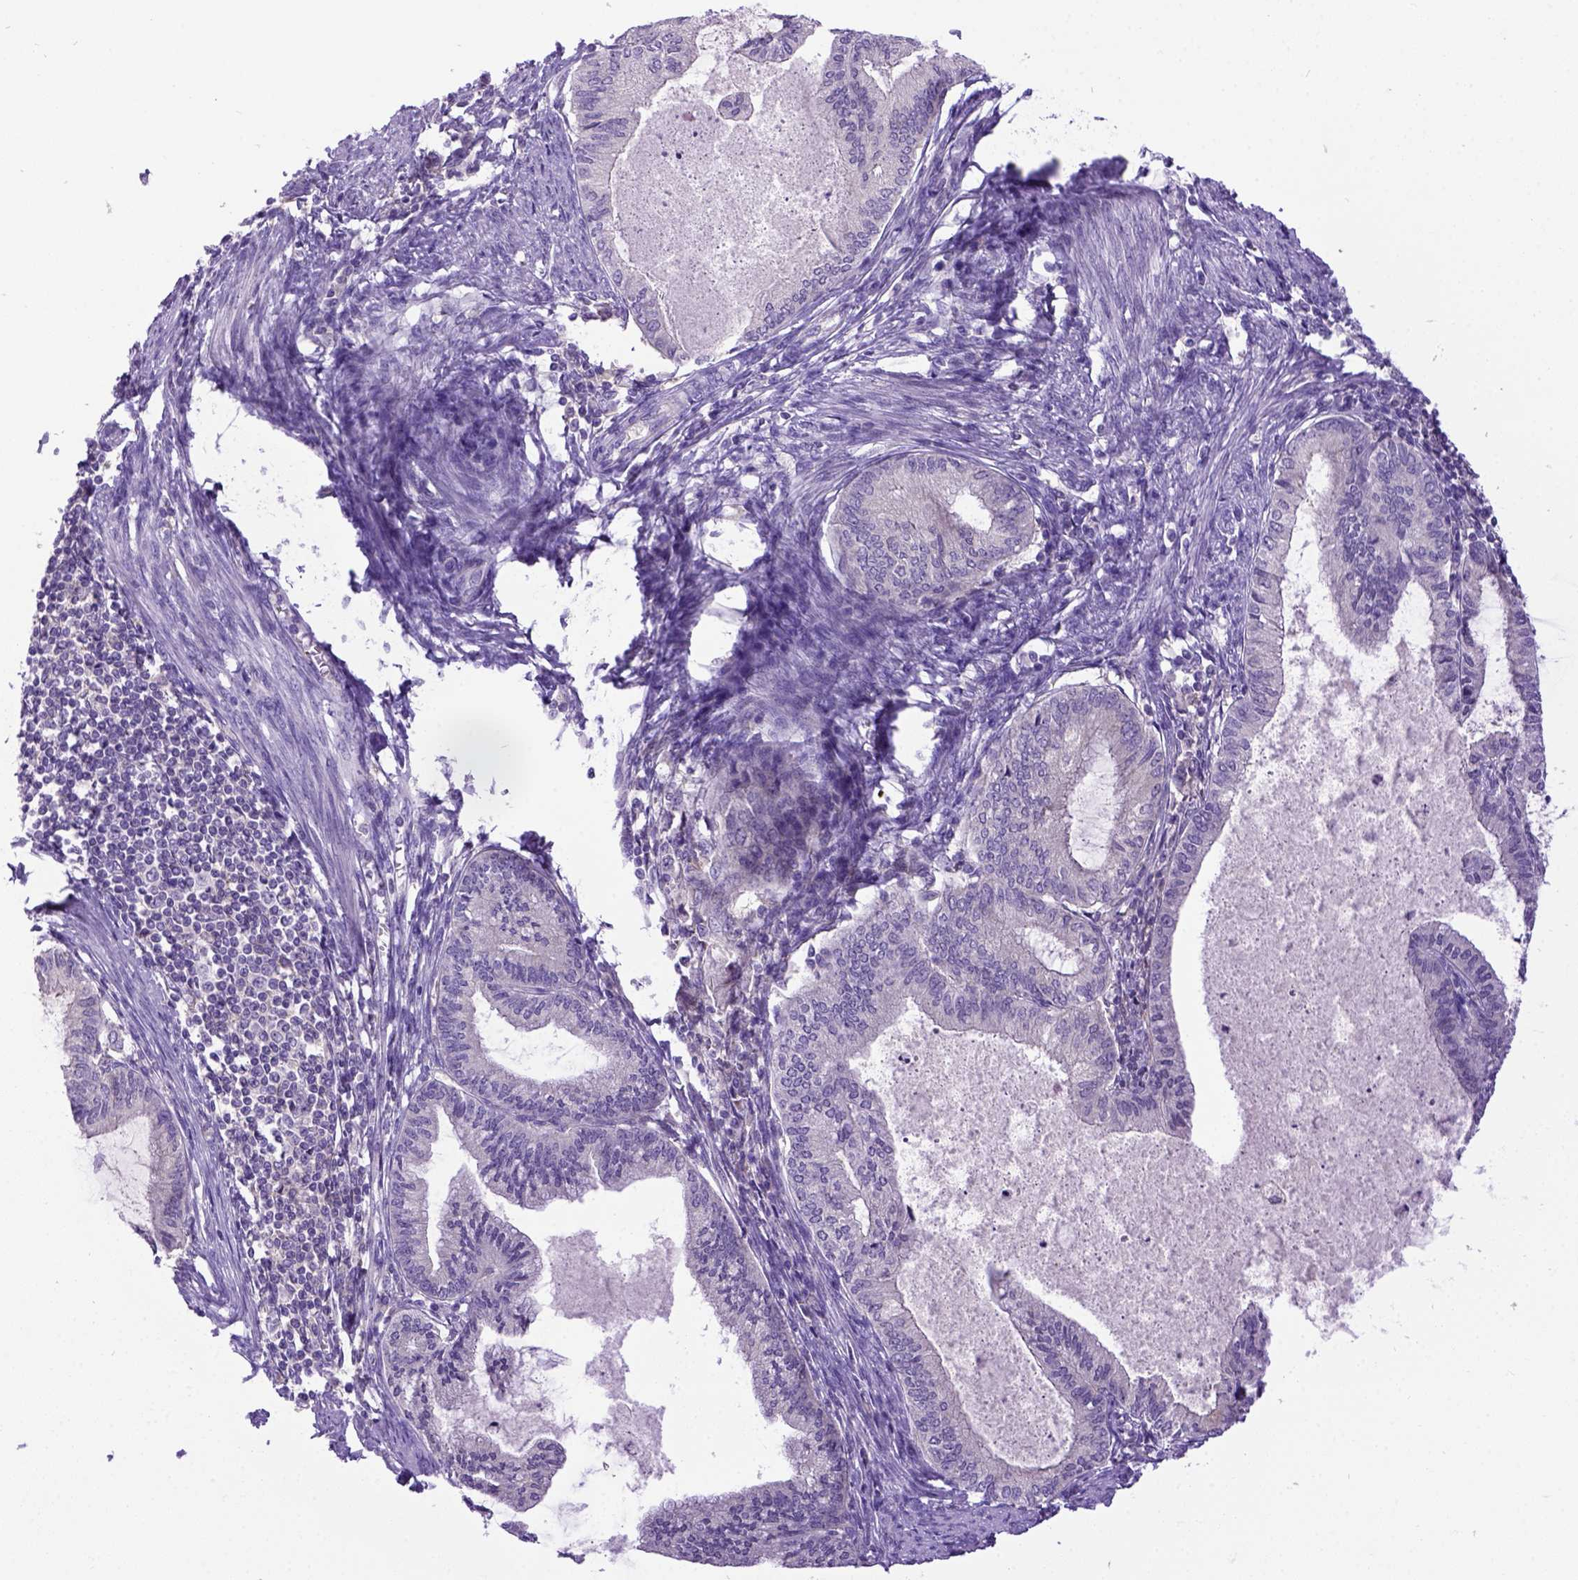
{"staining": {"intensity": "negative", "quantity": "none", "location": "none"}, "tissue": "endometrial cancer", "cell_type": "Tumor cells", "image_type": "cancer", "snomed": [{"axis": "morphology", "description": "Adenocarcinoma, NOS"}, {"axis": "topography", "description": "Endometrium"}], "caption": "An IHC image of adenocarcinoma (endometrial) is shown. There is no staining in tumor cells of adenocarcinoma (endometrial).", "gene": "NEK5", "patient": {"sex": "female", "age": 86}}